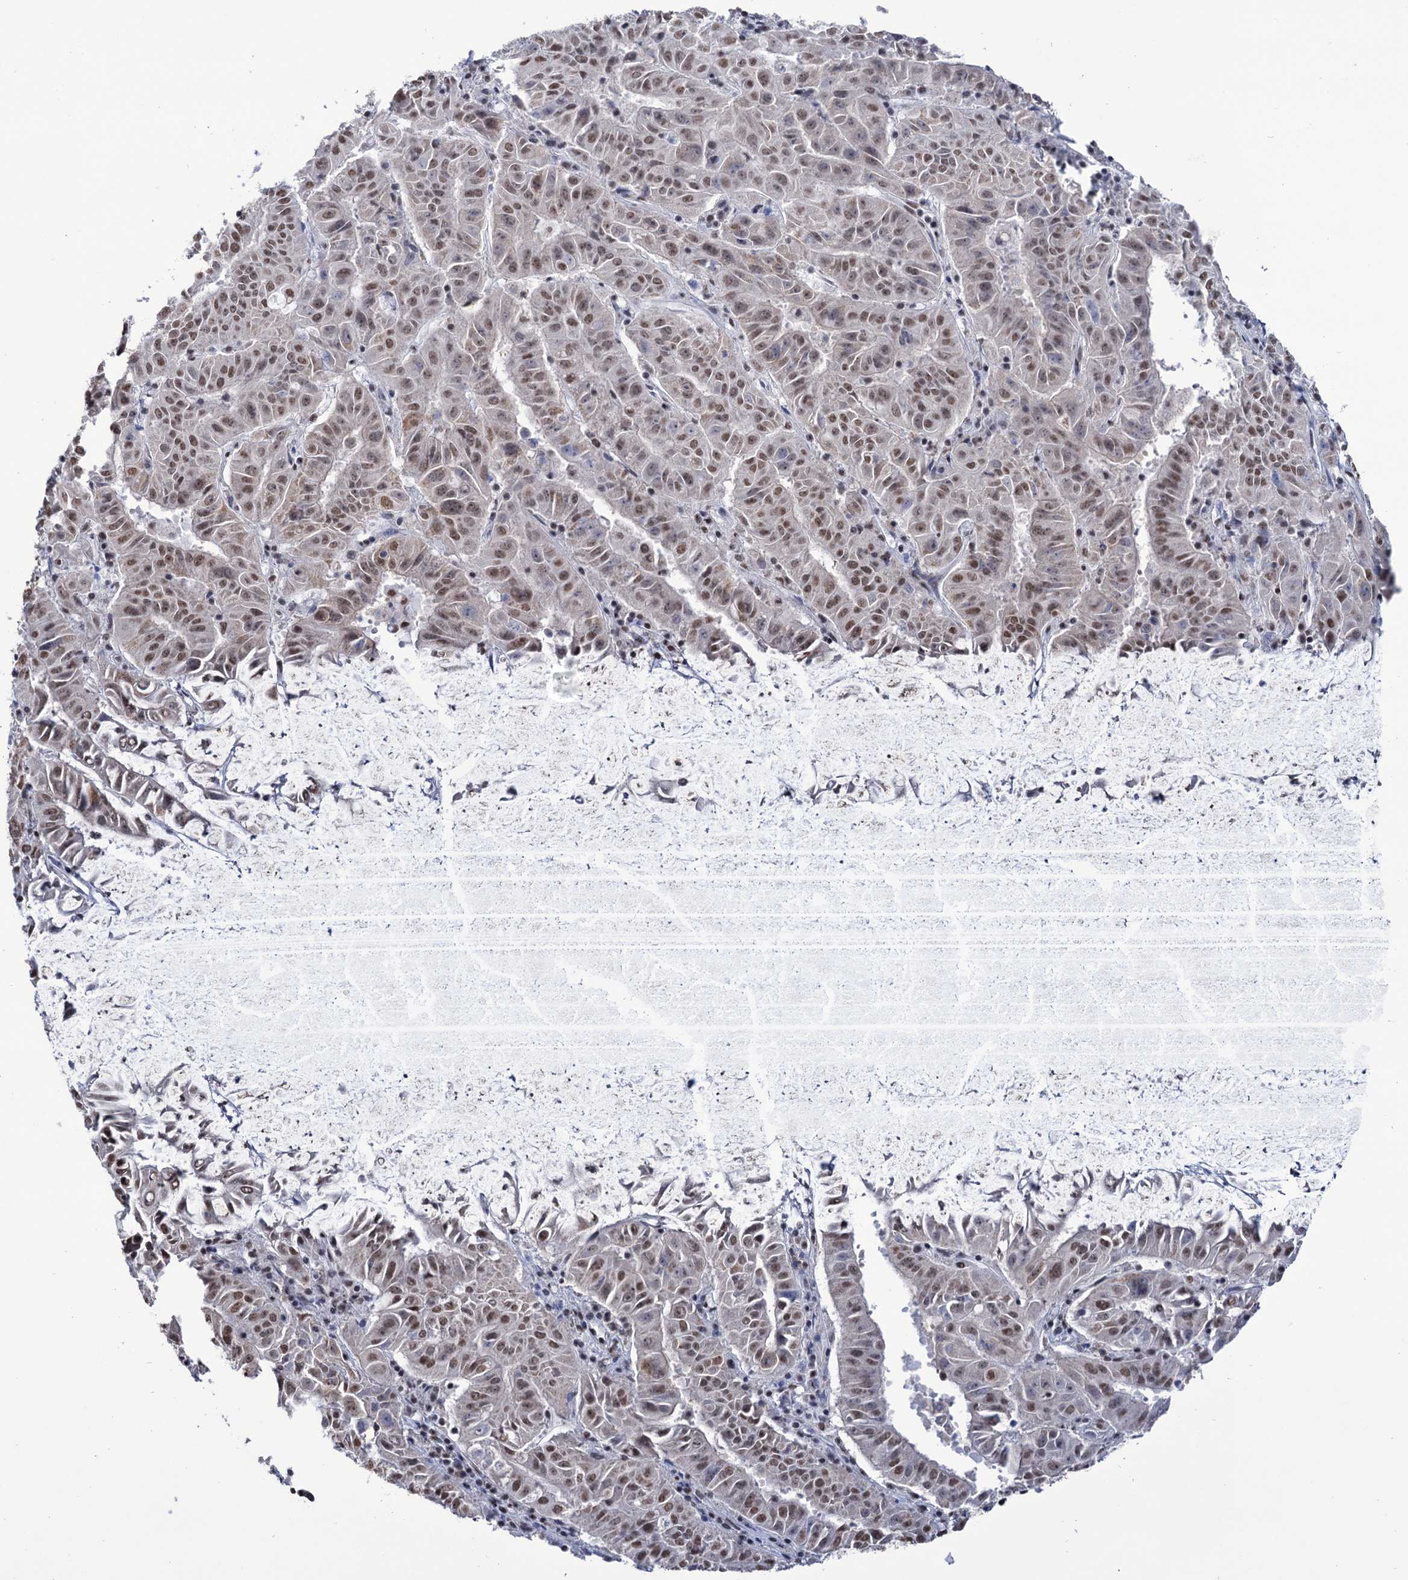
{"staining": {"intensity": "moderate", "quantity": ">75%", "location": "nuclear"}, "tissue": "pancreatic cancer", "cell_type": "Tumor cells", "image_type": "cancer", "snomed": [{"axis": "morphology", "description": "Adenocarcinoma, NOS"}, {"axis": "topography", "description": "Pancreas"}], "caption": "A micrograph showing moderate nuclear positivity in approximately >75% of tumor cells in pancreatic cancer, as visualized by brown immunohistochemical staining.", "gene": "ABHD10", "patient": {"sex": "male", "age": 63}}